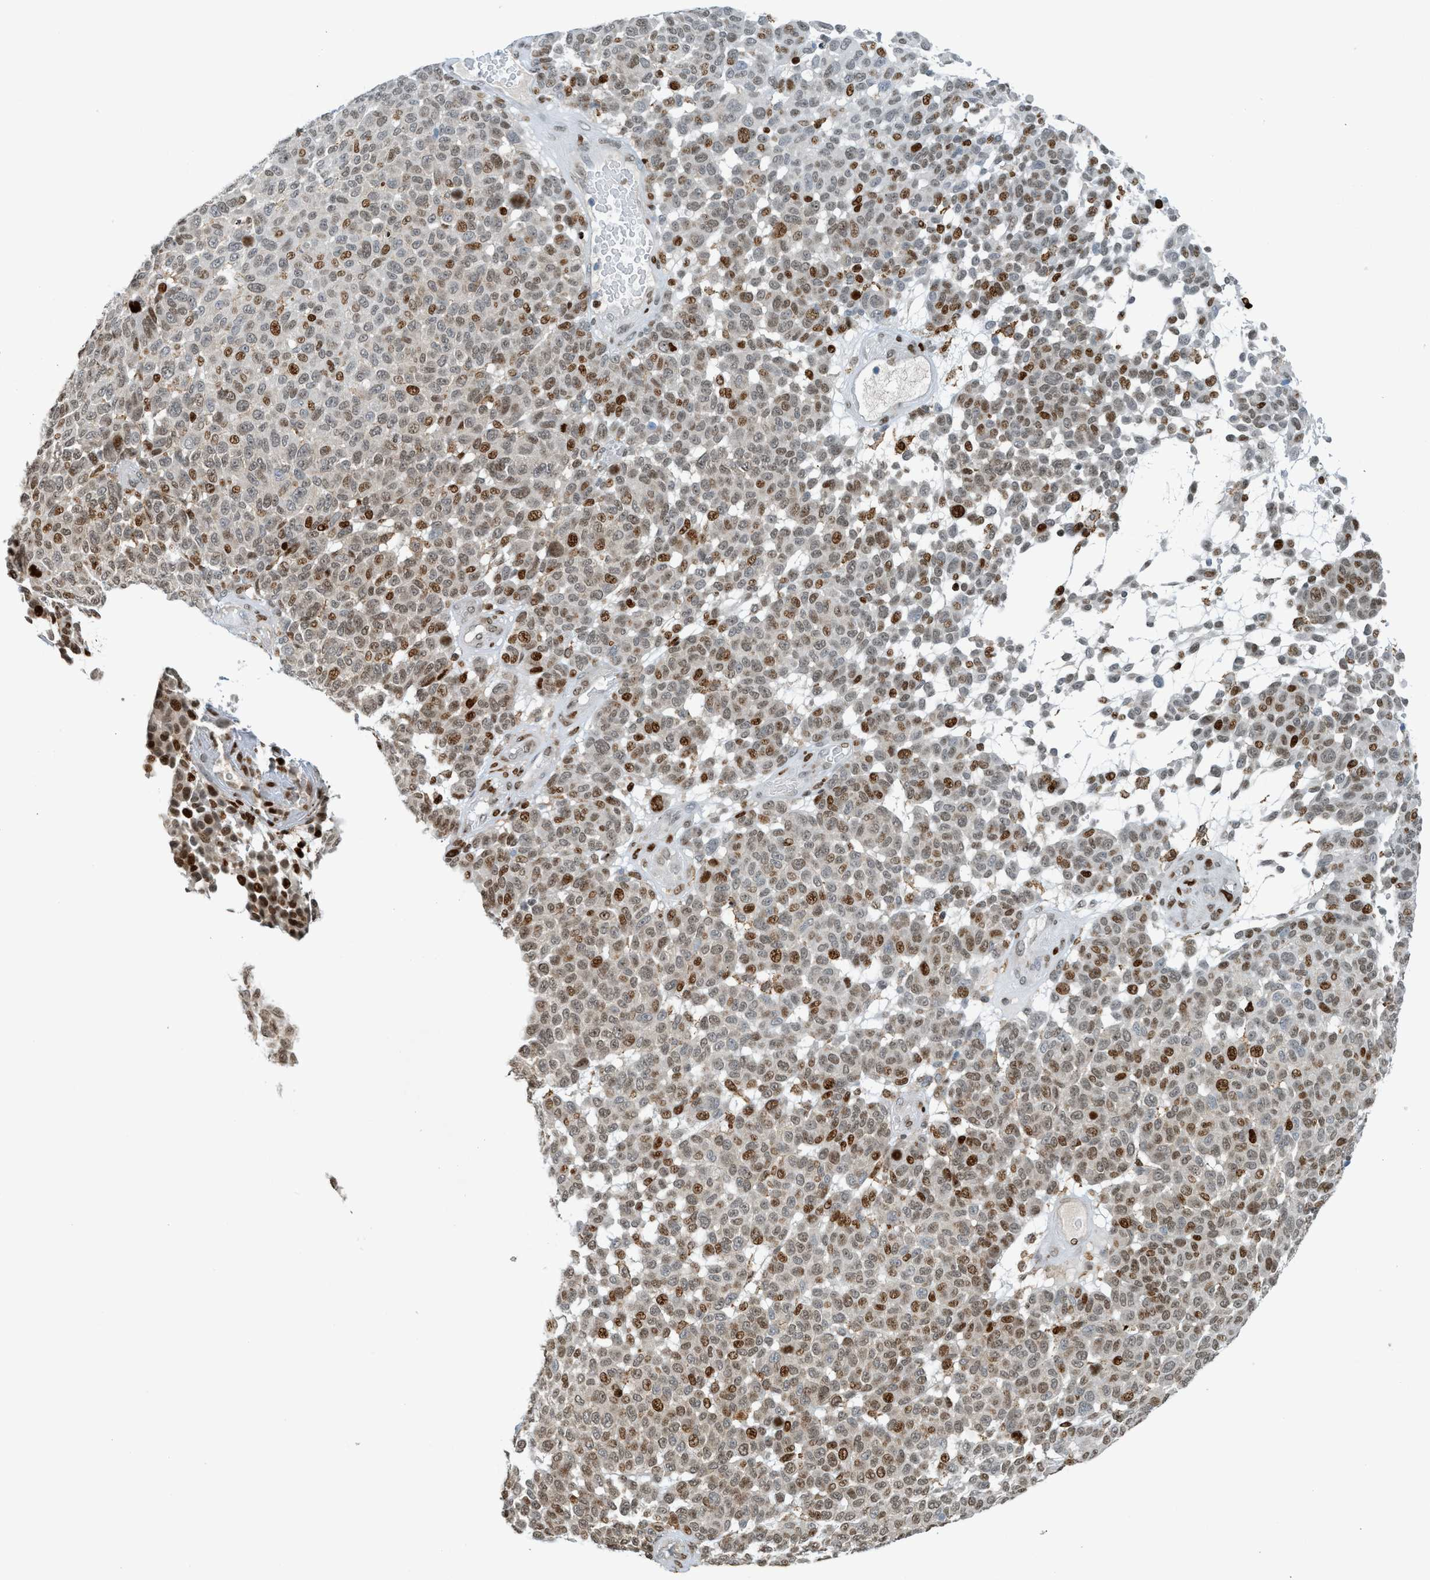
{"staining": {"intensity": "moderate", "quantity": "25%-75%", "location": "nuclear"}, "tissue": "melanoma", "cell_type": "Tumor cells", "image_type": "cancer", "snomed": [{"axis": "morphology", "description": "Malignant melanoma, NOS"}, {"axis": "topography", "description": "Skin"}], "caption": "A micrograph of human malignant melanoma stained for a protein demonstrates moderate nuclear brown staining in tumor cells.", "gene": "SH3D19", "patient": {"sex": "male", "age": 59}}